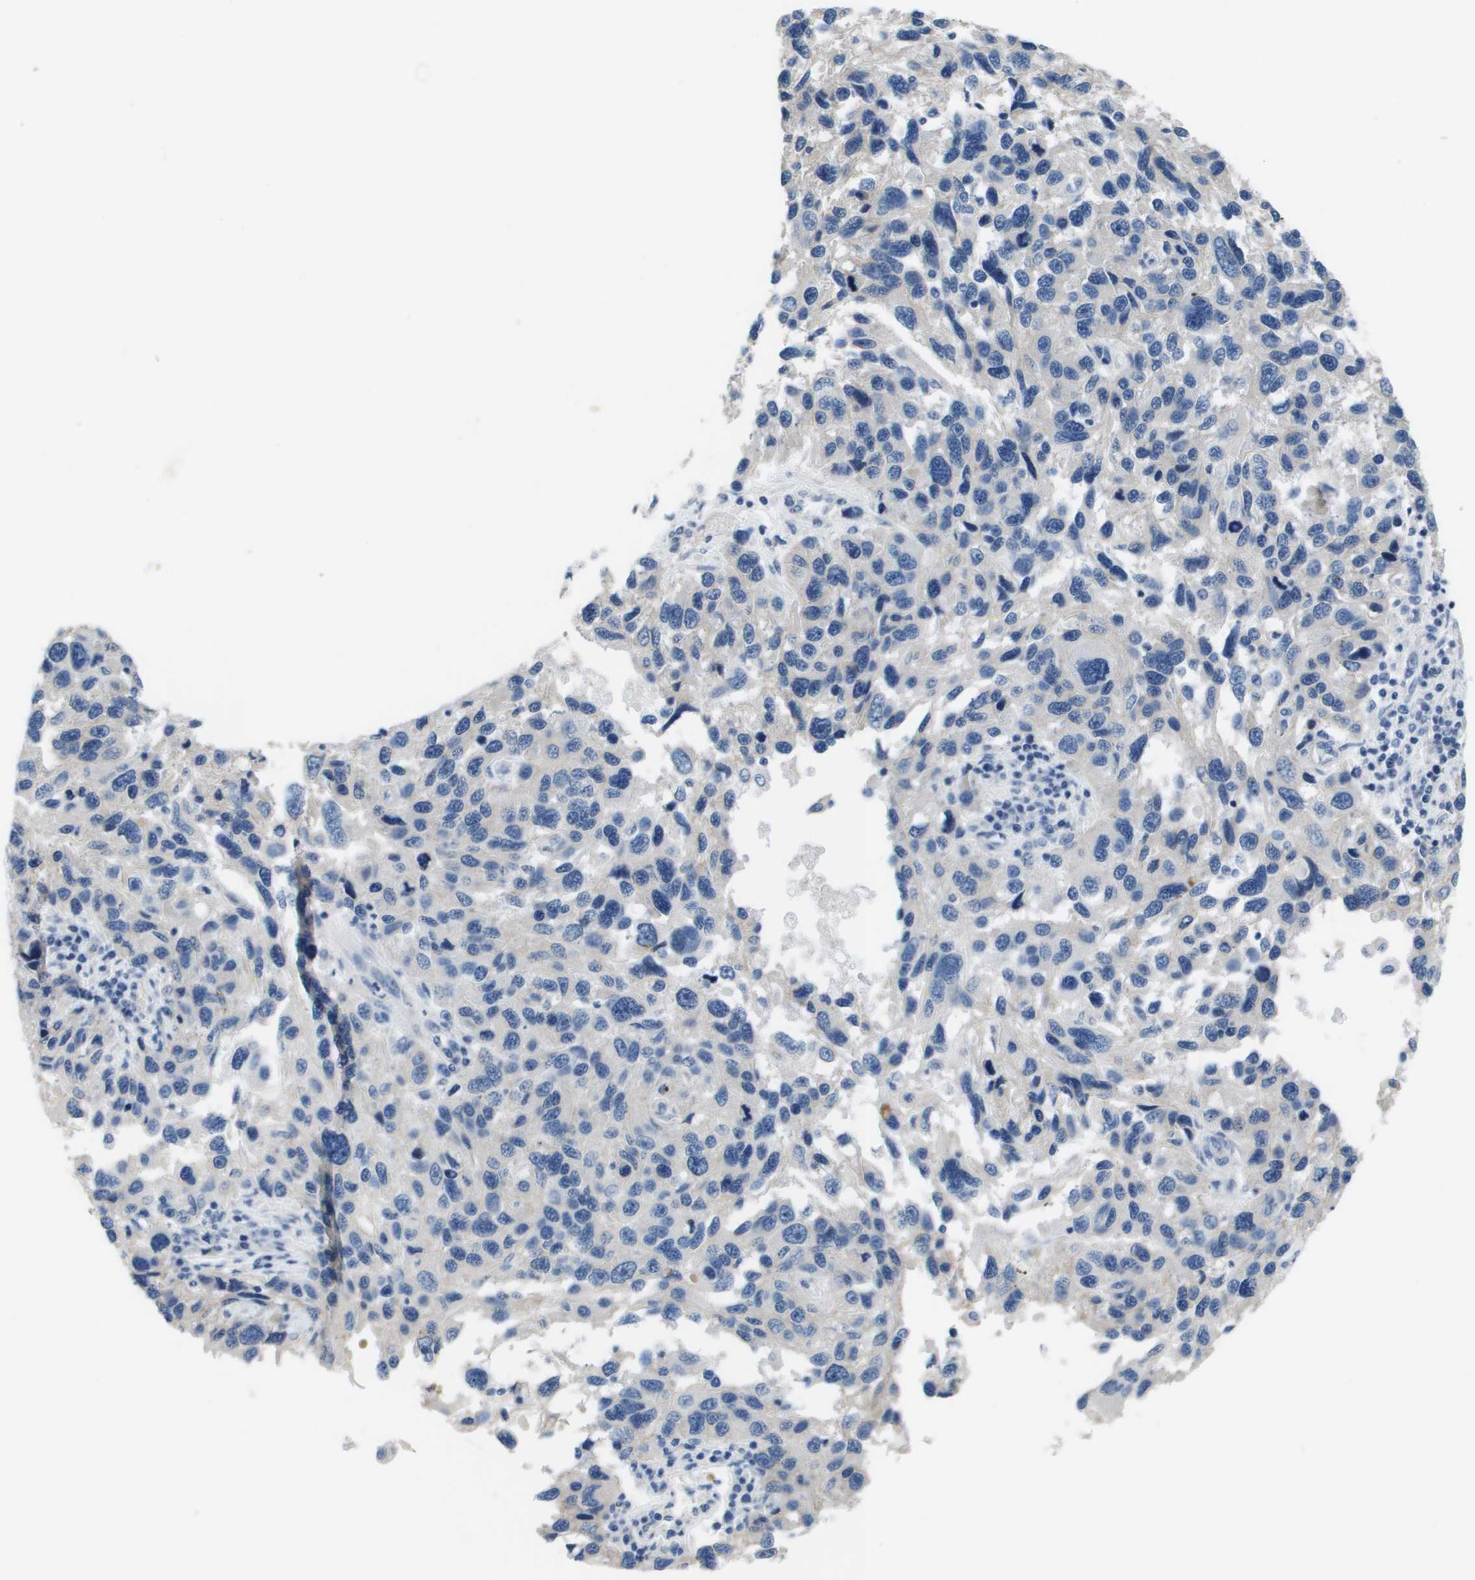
{"staining": {"intensity": "negative", "quantity": "none", "location": "none"}, "tissue": "melanoma", "cell_type": "Tumor cells", "image_type": "cancer", "snomed": [{"axis": "morphology", "description": "Malignant melanoma, NOS"}, {"axis": "topography", "description": "Skin"}], "caption": "High power microscopy photomicrograph of an immunohistochemistry histopathology image of melanoma, revealing no significant positivity in tumor cells.", "gene": "NCS1", "patient": {"sex": "male", "age": 53}}